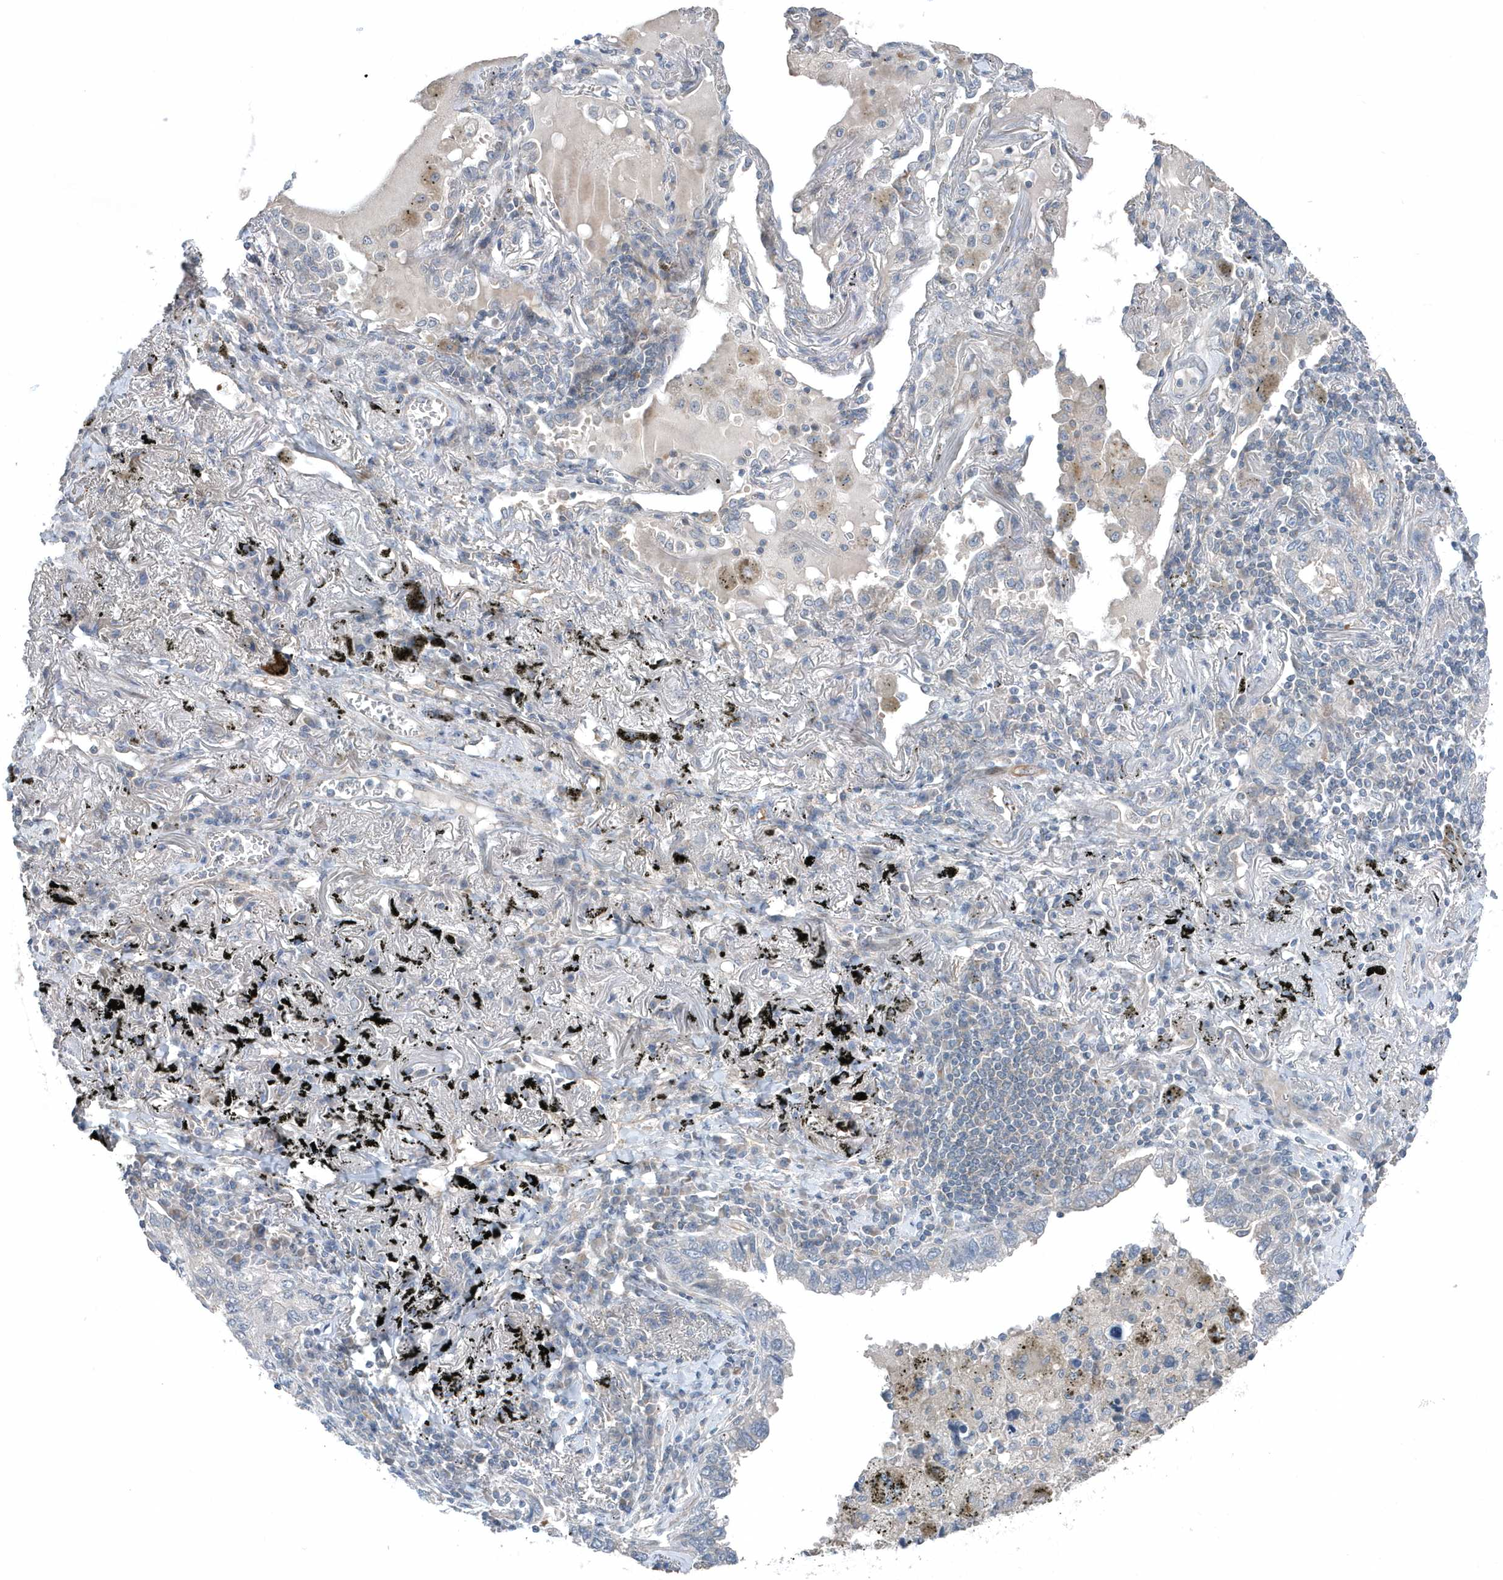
{"staining": {"intensity": "negative", "quantity": "none", "location": "none"}, "tissue": "lung cancer", "cell_type": "Tumor cells", "image_type": "cancer", "snomed": [{"axis": "morphology", "description": "Adenocarcinoma, NOS"}, {"axis": "topography", "description": "Lung"}], "caption": "IHC of lung cancer reveals no staining in tumor cells.", "gene": "MCC", "patient": {"sex": "male", "age": 65}}